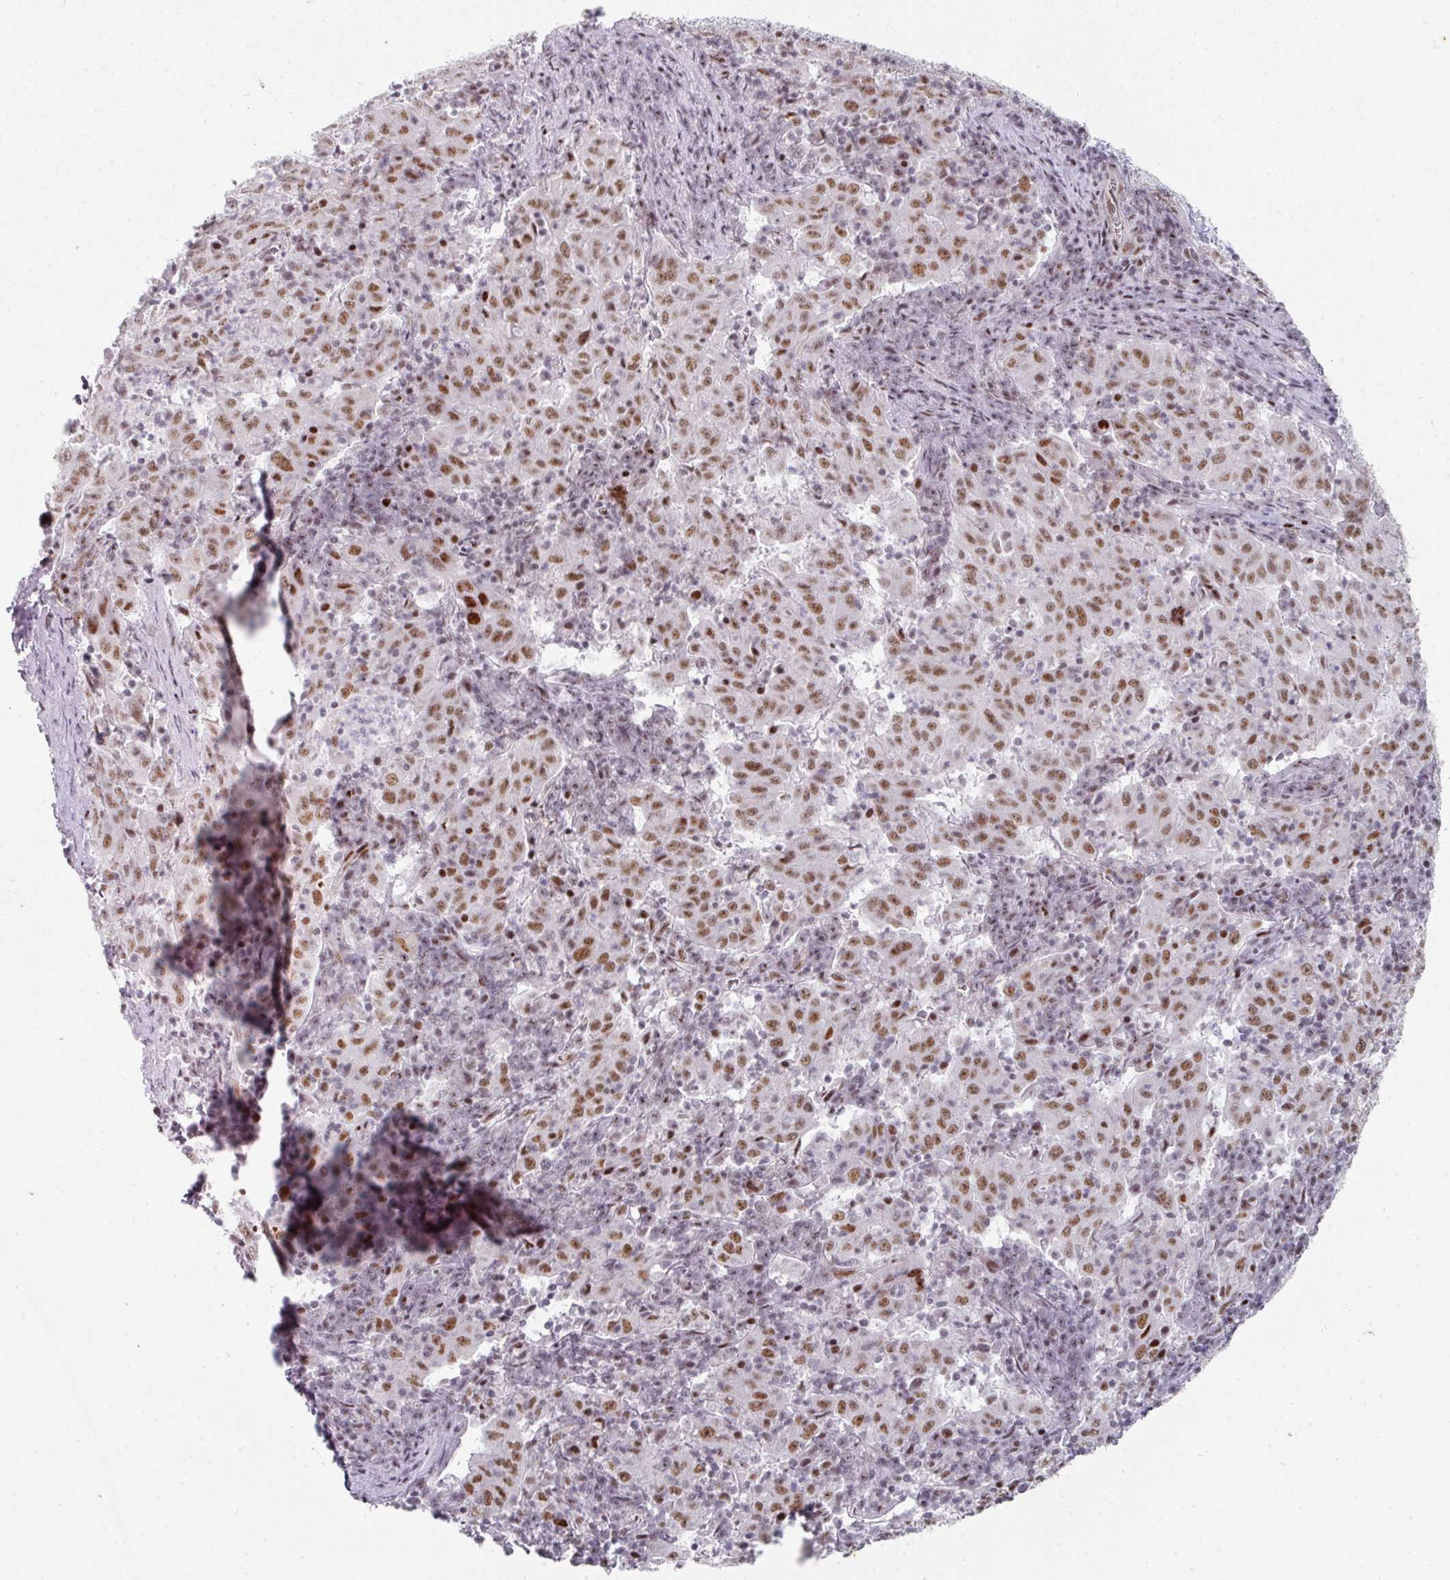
{"staining": {"intensity": "moderate", "quantity": ">75%", "location": "nuclear"}, "tissue": "pancreatic cancer", "cell_type": "Tumor cells", "image_type": "cancer", "snomed": [{"axis": "morphology", "description": "Adenocarcinoma, NOS"}, {"axis": "topography", "description": "Pancreas"}], "caption": "An image of human pancreatic cancer stained for a protein displays moderate nuclear brown staining in tumor cells. Ihc stains the protein in brown and the nuclei are stained blue.", "gene": "SF3B5", "patient": {"sex": "male", "age": 63}}